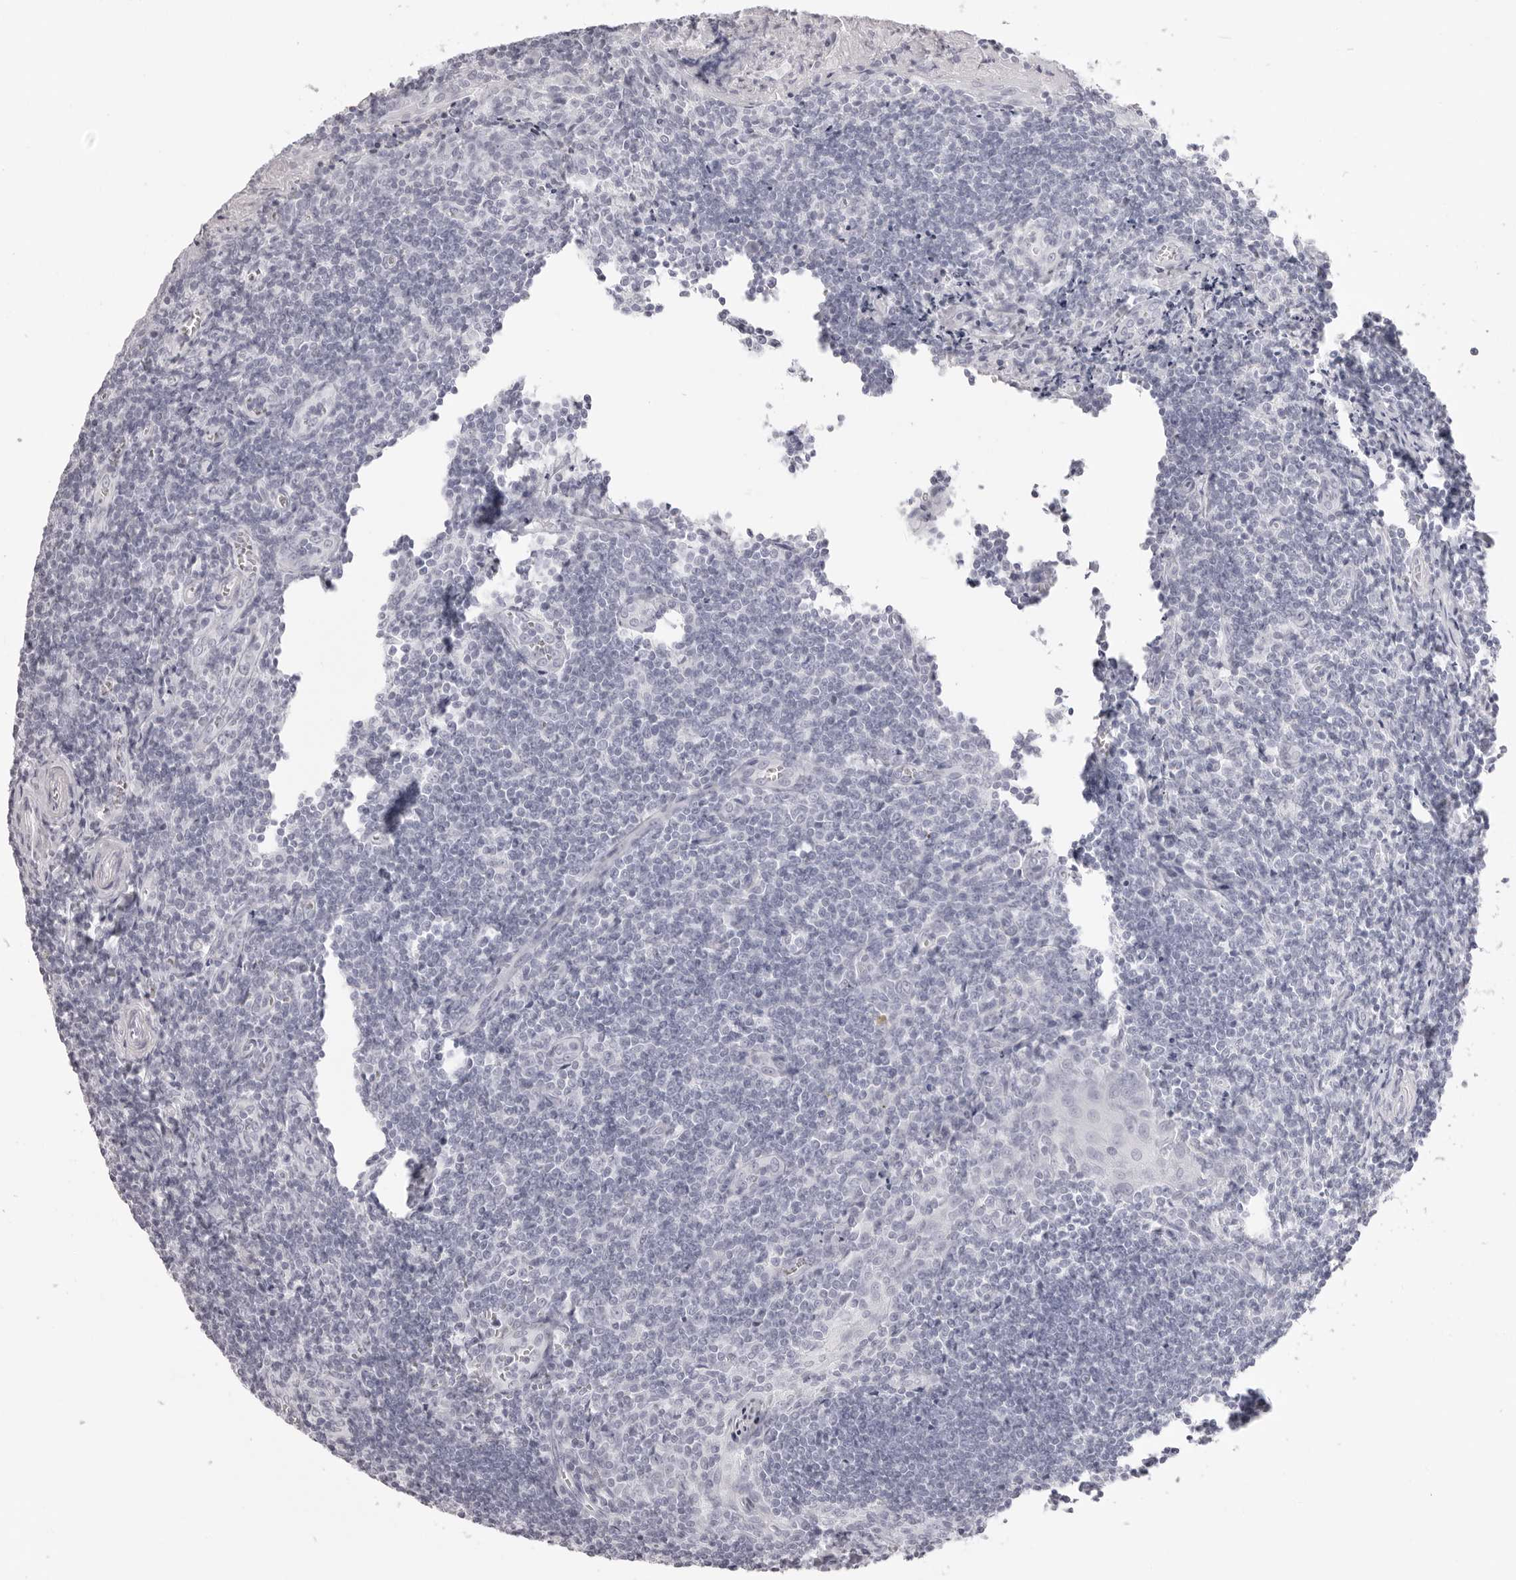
{"staining": {"intensity": "negative", "quantity": "none", "location": "none"}, "tissue": "tonsil", "cell_type": "Germinal center cells", "image_type": "normal", "snomed": [{"axis": "morphology", "description": "Normal tissue, NOS"}, {"axis": "topography", "description": "Tonsil"}], "caption": "Immunohistochemistry photomicrograph of normal human tonsil stained for a protein (brown), which displays no staining in germinal center cells.", "gene": "RHO", "patient": {"sex": "male", "age": 27}}